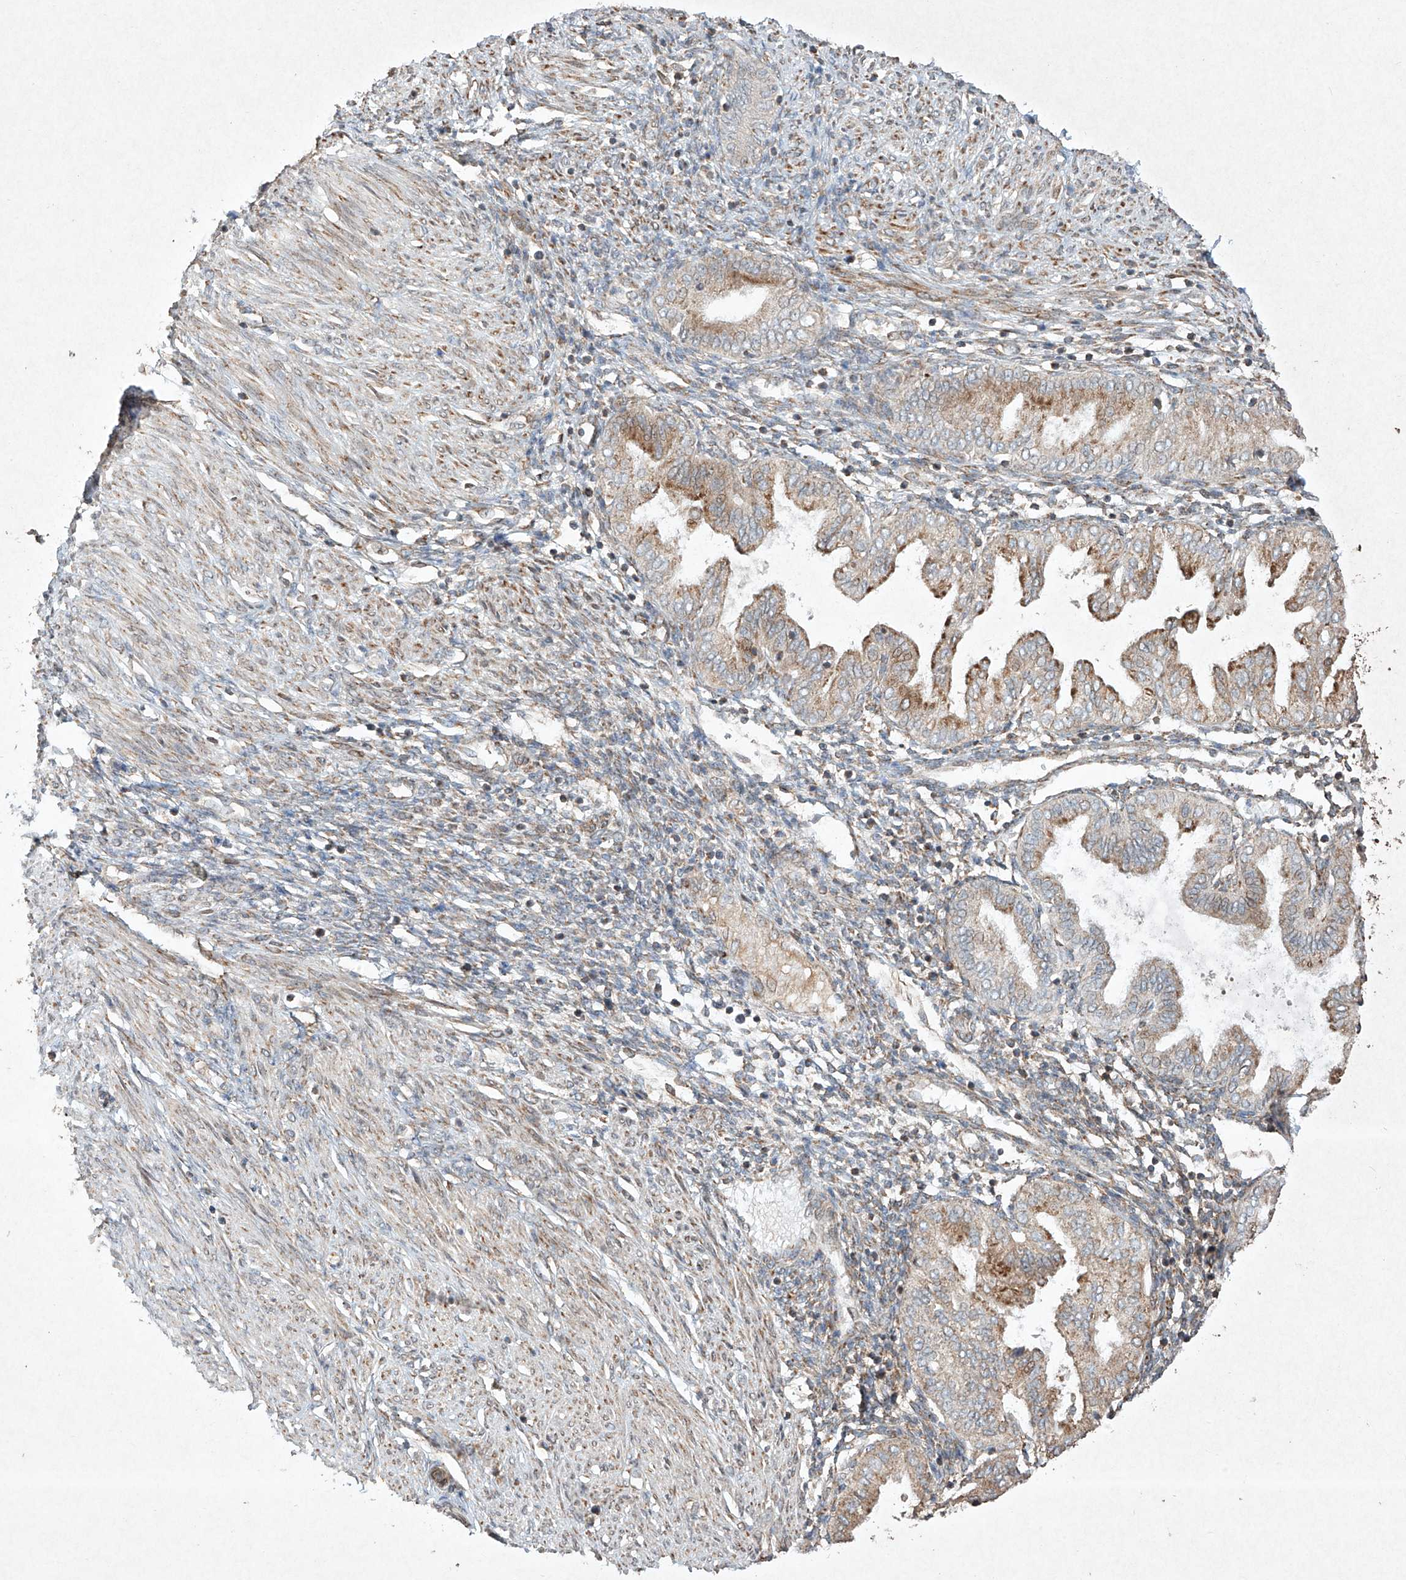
{"staining": {"intensity": "moderate", "quantity": "25%-75%", "location": "cytoplasmic/membranous"}, "tissue": "endometrium", "cell_type": "Cells in endometrial stroma", "image_type": "normal", "snomed": [{"axis": "morphology", "description": "Normal tissue, NOS"}, {"axis": "topography", "description": "Endometrium"}], "caption": "Immunohistochemical staining of benign endometrium exhibits medium levels of moderate cytoplasmic/membranous positivity in approximately 25%-75% of cells in endometrial stroma. (Stains: DAB (3,3'-diaminobenzidine) in brown, nuclei in blue, Microscopy: brightfield microscopy at high magnification).", "gene": "SEMA3B", "patient": {"sex": "female", "age": 53}}